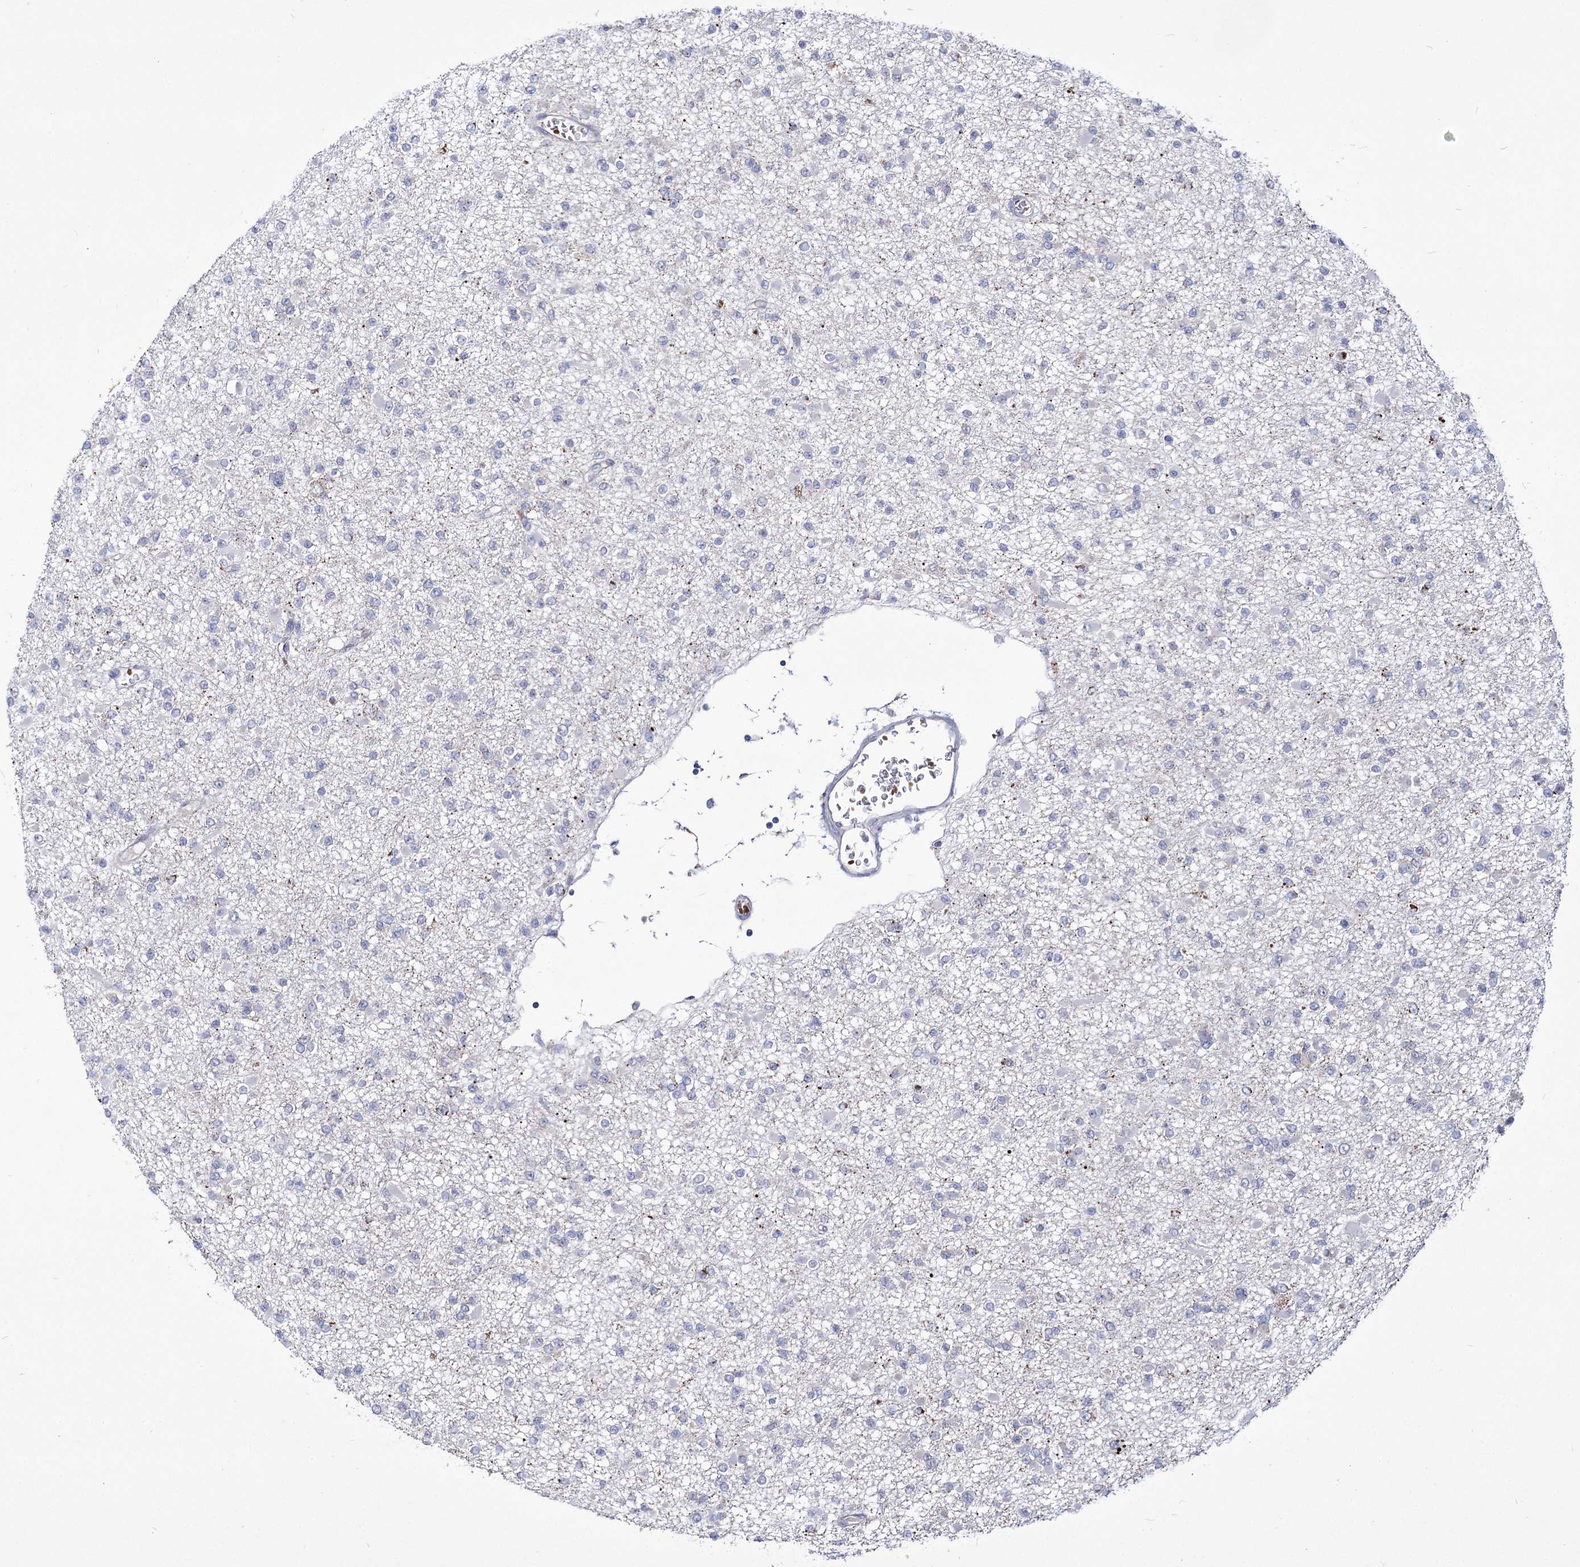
{"staining": {"intensity": "negative", "quantity": "none", "location": "none"}, "tissue": "glioma", "cell_type": "Tumor cells", "image_type": "cancer", "snomed": [{"axis": "morphology", "description": "Glioma, malignant, Low grade"}, {"axis": "topography", "description": "Brain"}], "caption": "This is an immunohistochemistry (IHC) histopathology image of human glioma. There is no staining in tumor cells.", "gene": "OSBPL5", "patient": {"sex": "female", "age": 22}}